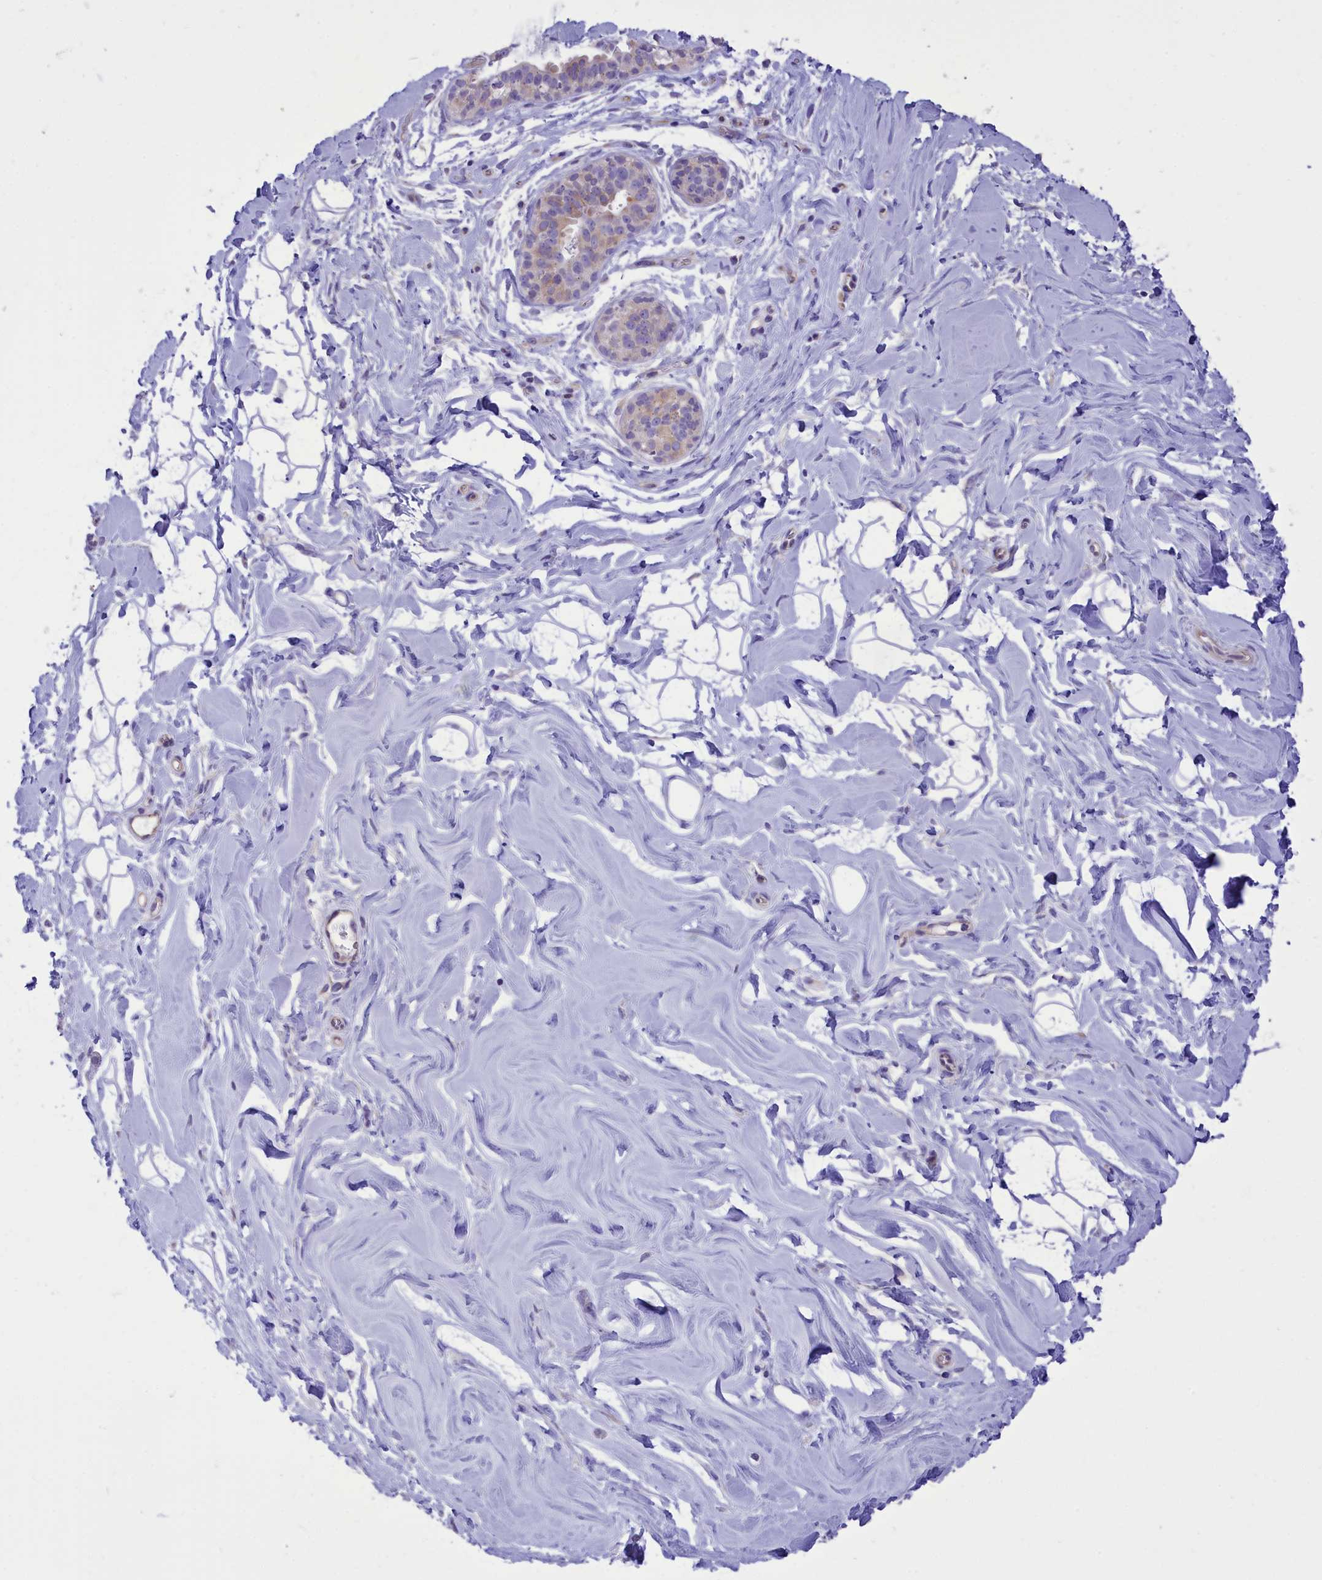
{"staining": {"intensity": "negative", "quantity": "none", "location": "none"}, "tissue": "adipose tissue", "cell_type": "Adipocytes", "image_type": "normal", "snomed": [{"axis": "morphology", "description": "Normal tissue, NOS"}, {"axis": "topography", "description": "Breast"}], "caption": "An immunohistochemistry micrograph of benign adipose tissue is shown. There is no staining in adipocytes of adipose tissue.", "gene": "DCAF16", "patient": {"sex": "female", "age": 26}}